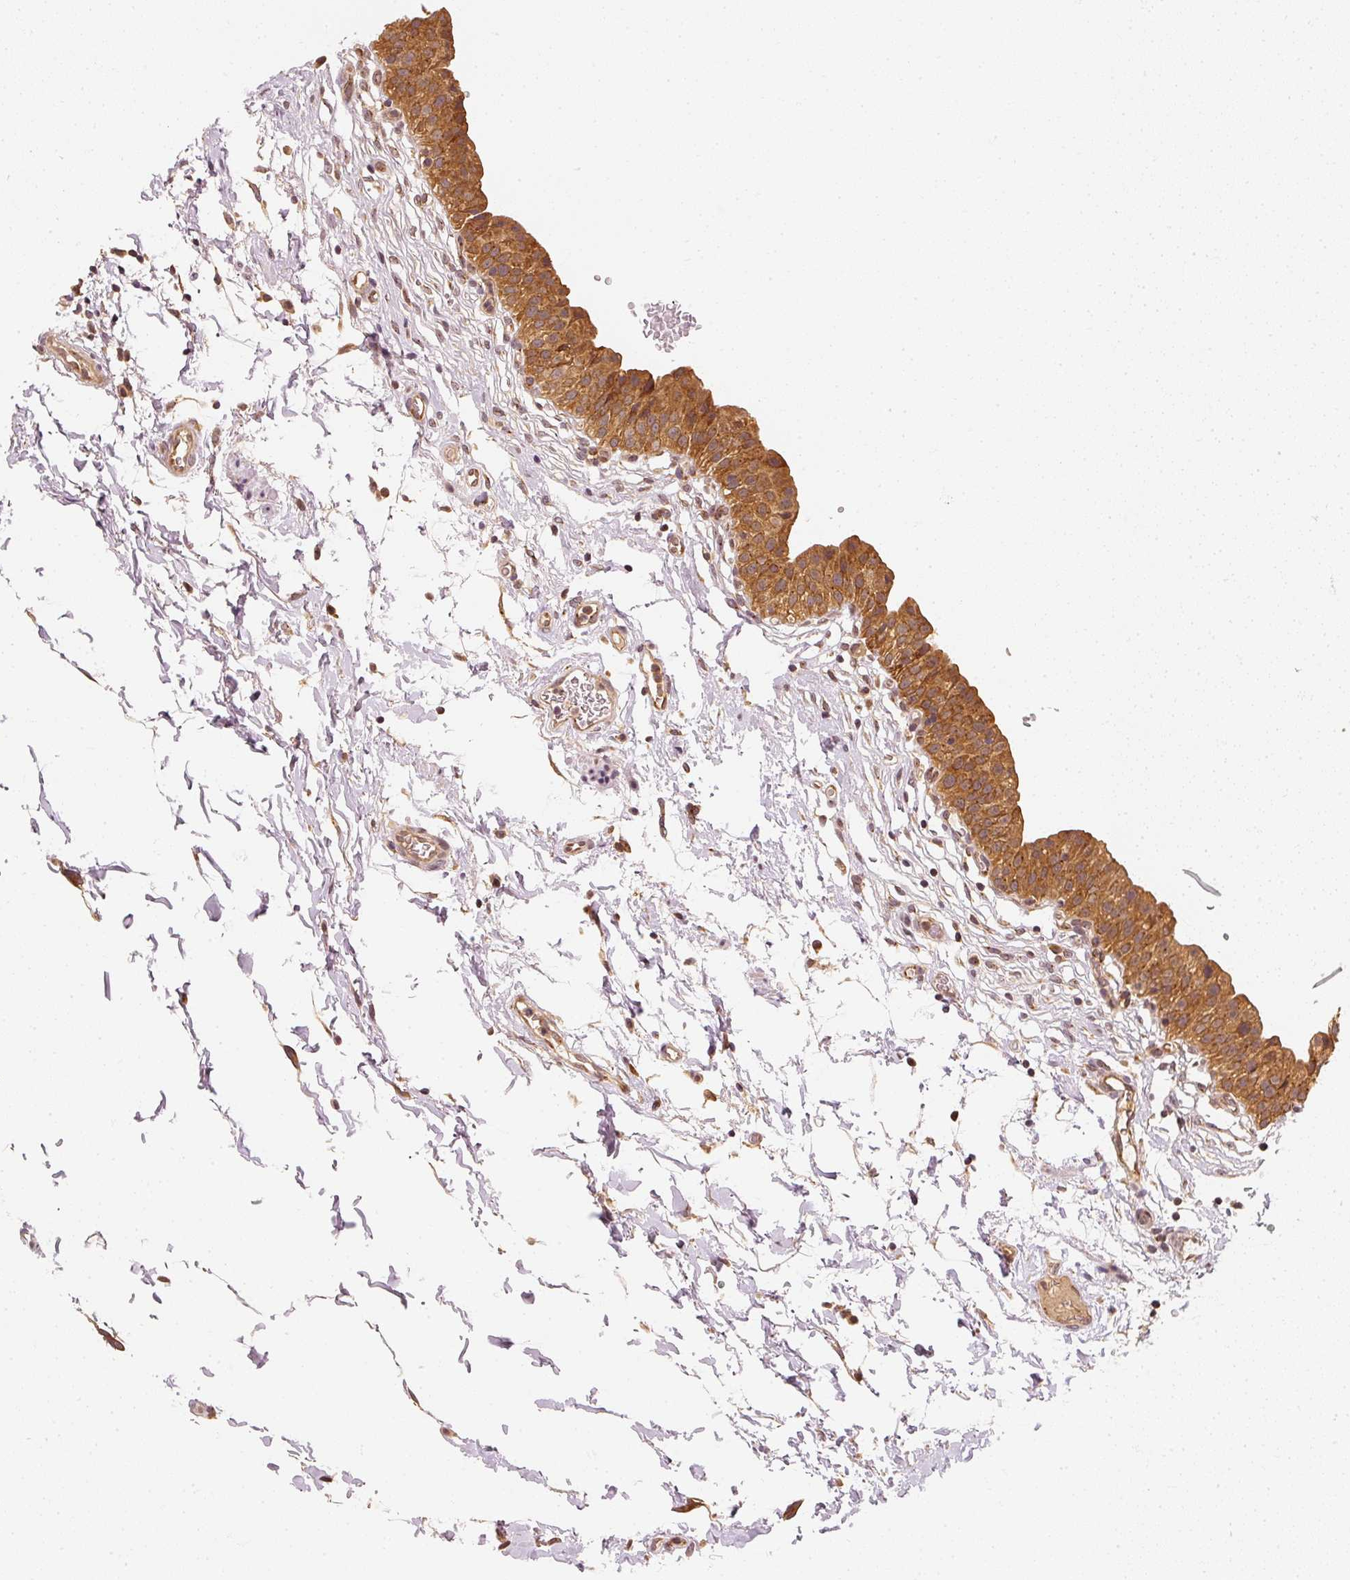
{"staining": {"intensity": "strong", "quantity": ">75%", "location": "cytoplasmic/membranous"}, "tissue": "urinary bladder", "cell_type": "Urothelial cells", "image_type": "normal", "snomed": [{"axis": "morphology", "description": "Normal tissue, NOS"}, {"axis": "topography", "description": "Urinary bladder"}, {"axis": "topography", "description": "Peripheral nerve tissue"}], "caption": "Urothelial cells reveal strong cytoplasmic/membranous staining in about >75% of cells in unremarkable urinary bladder. (Brightfield microscopy of DAB IHC at high magnification).", "gene": "EEF1A1", "patient": {"sex": "male", "age": 55}}